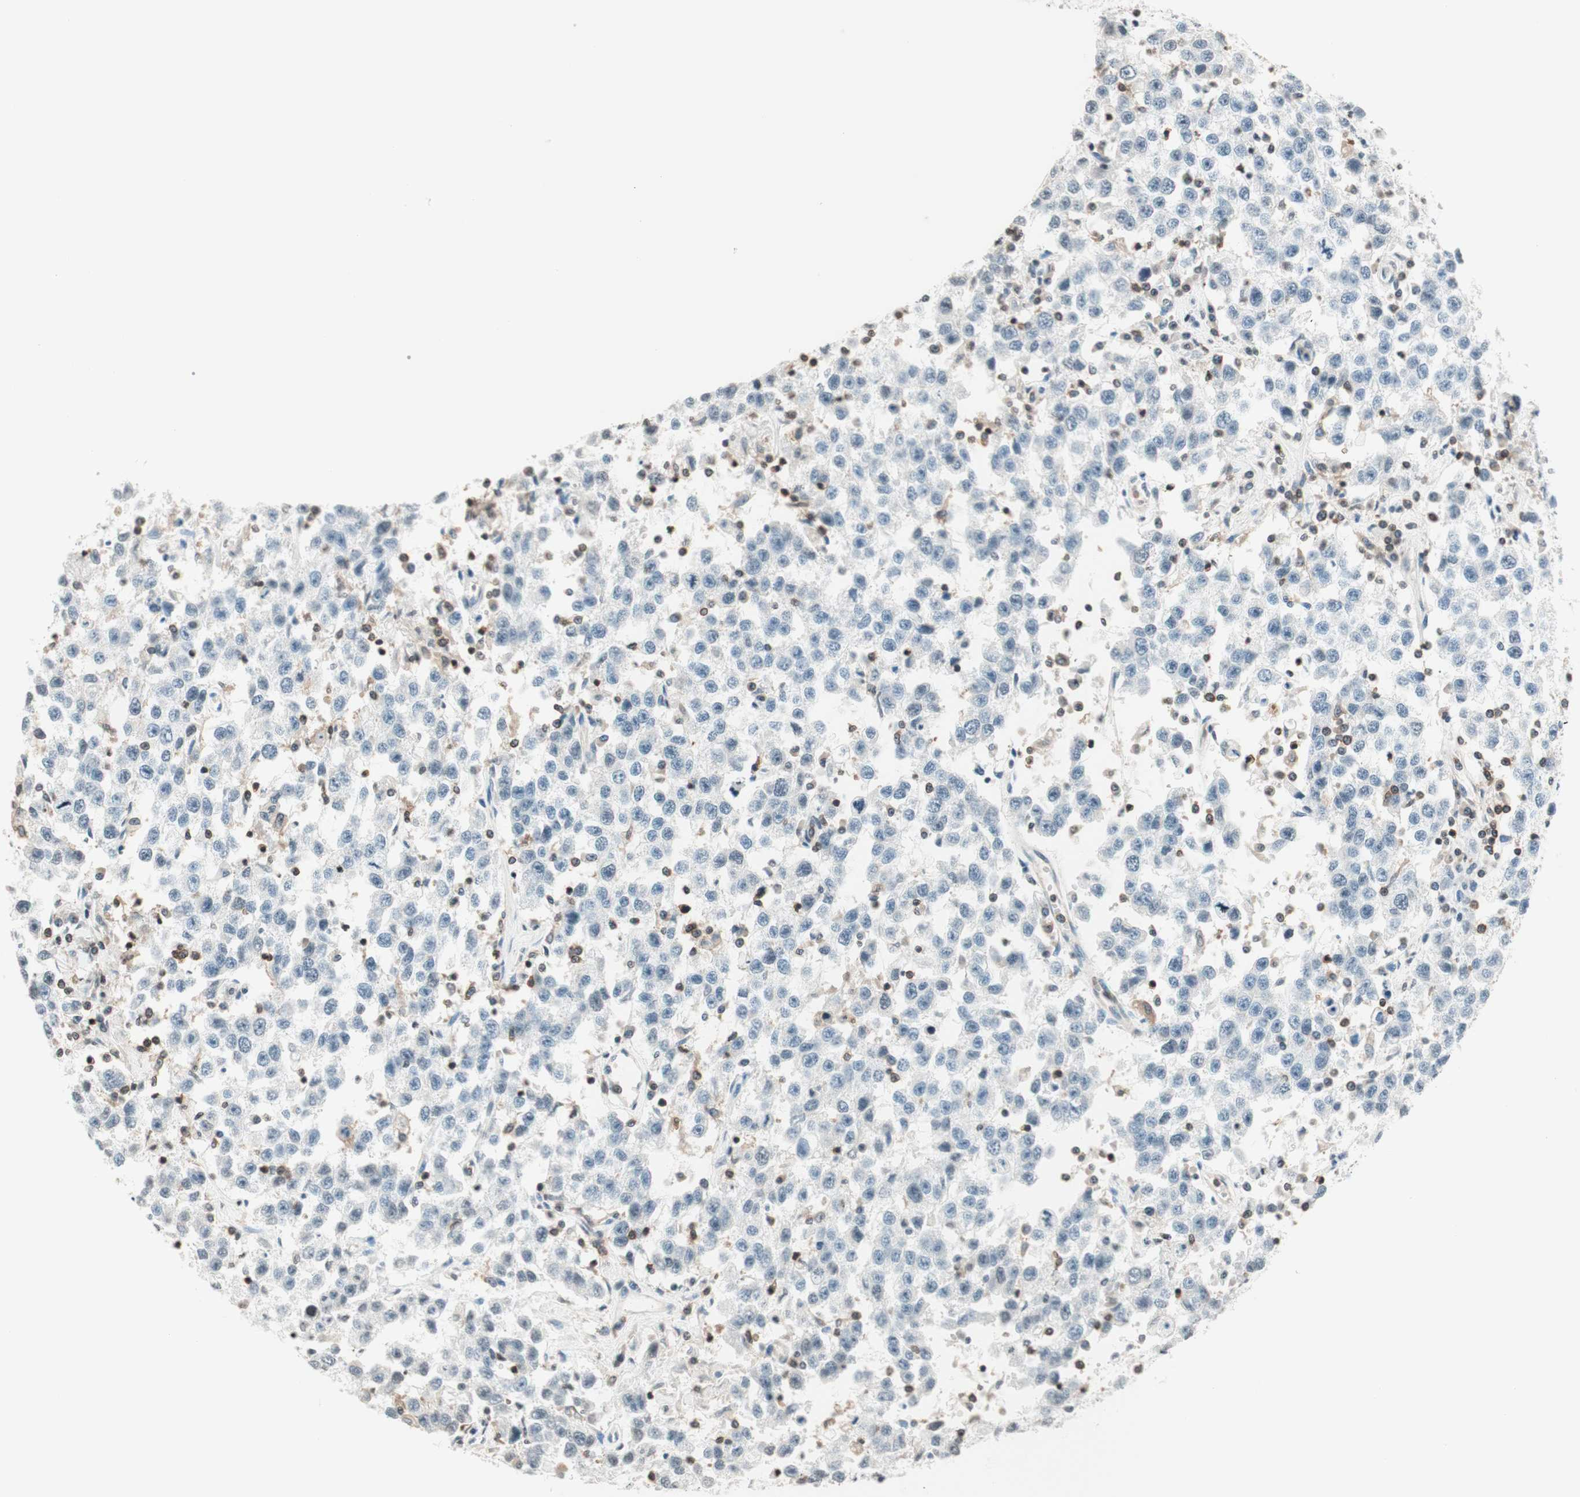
{"staining": {"intensity": "negative", "quantity": "none", "location": "none"}, "tissue": "testis cancer", "cell_type": "Tumor cells", "image_type": "cancer", "snomed": [{"axis": "morphology", "description": "Seminoma, NOS"}, {"axis": "topography", "description": "Testis"}], "caption": "Micrograph shows no protein expression in tumor cells of seminoma (testis) tissue.", "gene": "WIPF1", "patient": {"sex": "male", "age": 41}}